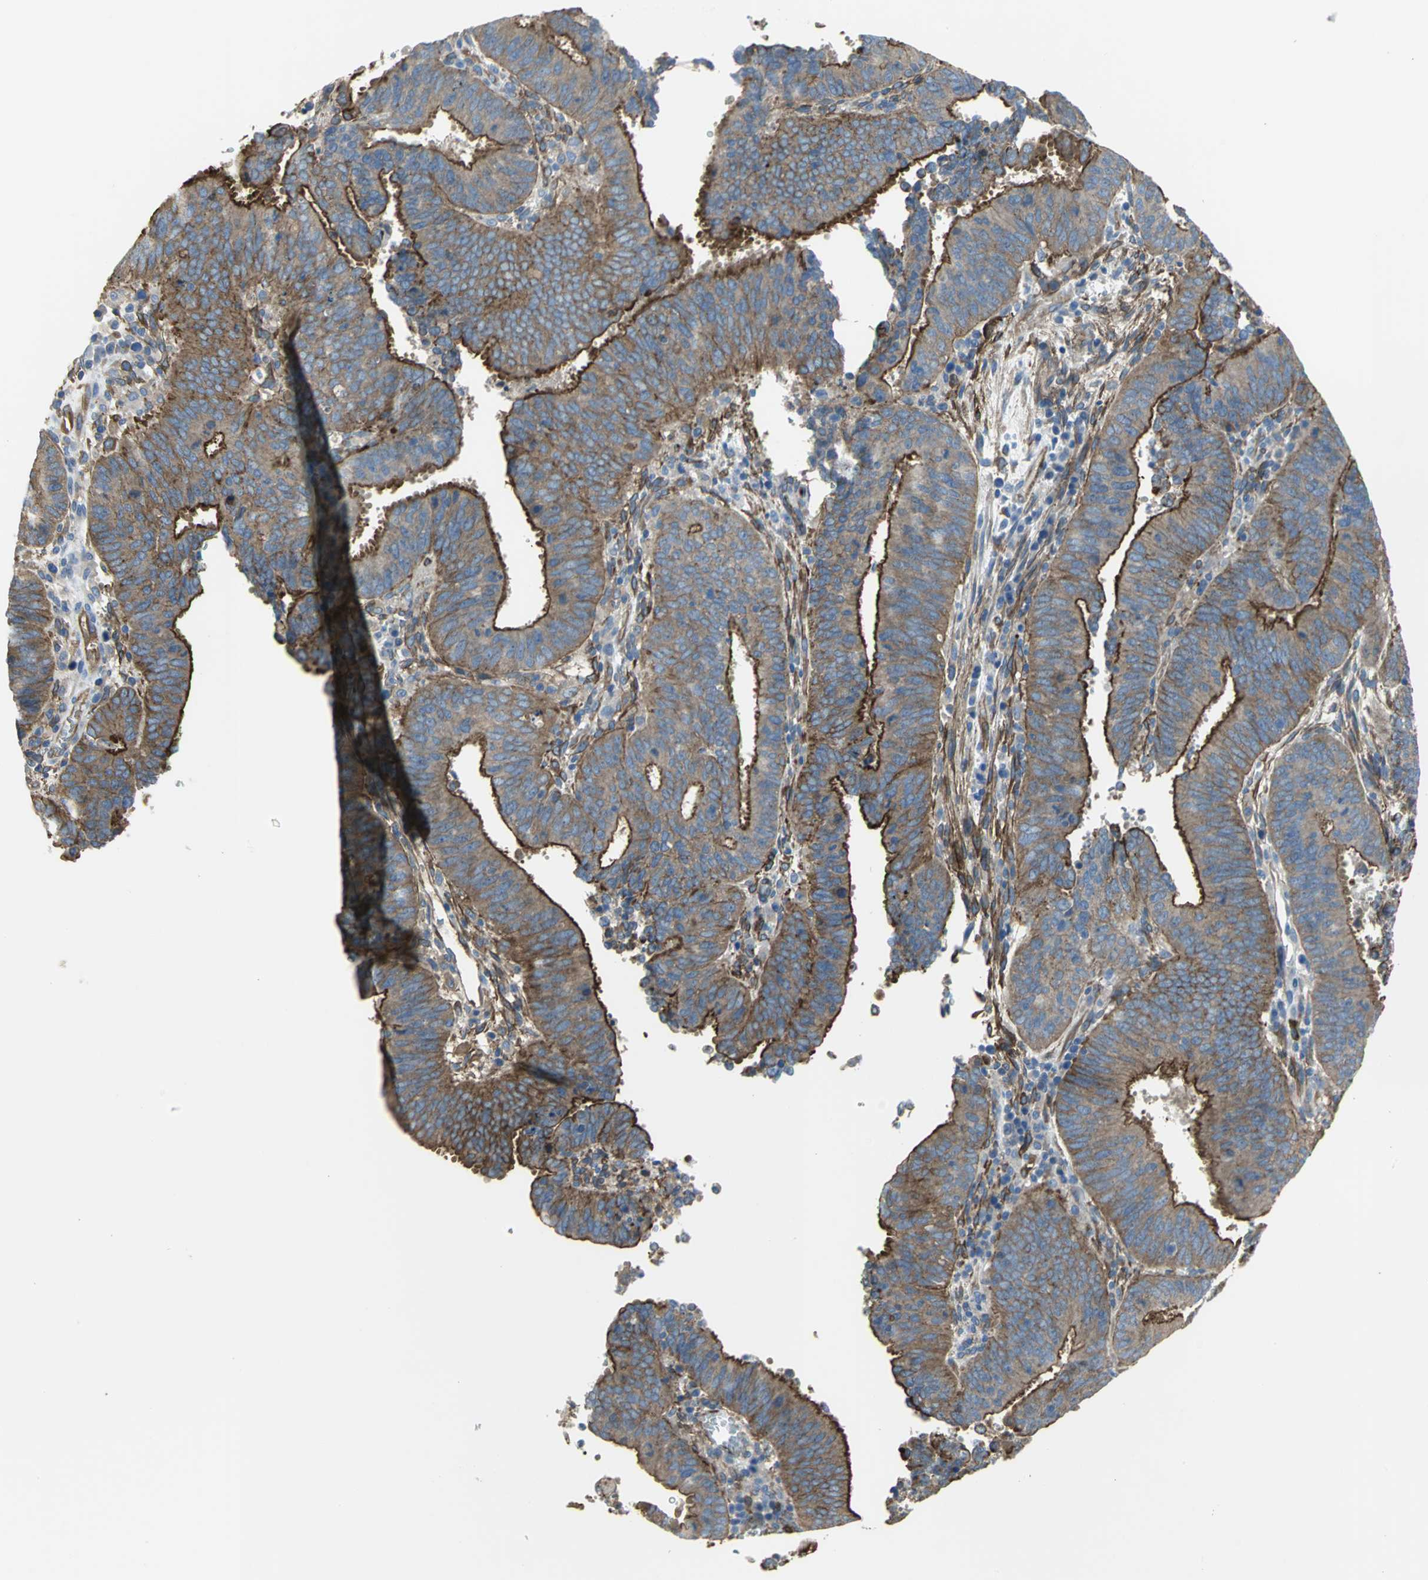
{"staining": {"intensity": "strong", "quantity": ">75%", "location": "cytoplasmic/membranous"}, "tissue": "cervical cancer", "cell_type": "Tumor cells", "image_type": "cancer", "snomed": [{"axis": "morphology", "description": "Adenocarcinoma, NOS"}, {"axis": "topography", "description": "Cervix"}], "caption": "Cervical cancer (adenocarcinoma) stained for a protein exhibits strong cytoplasmic/membranous positivity in tumor cells.", "gene": "FLNB", "patient": {"sex": "female", "age": 44}}